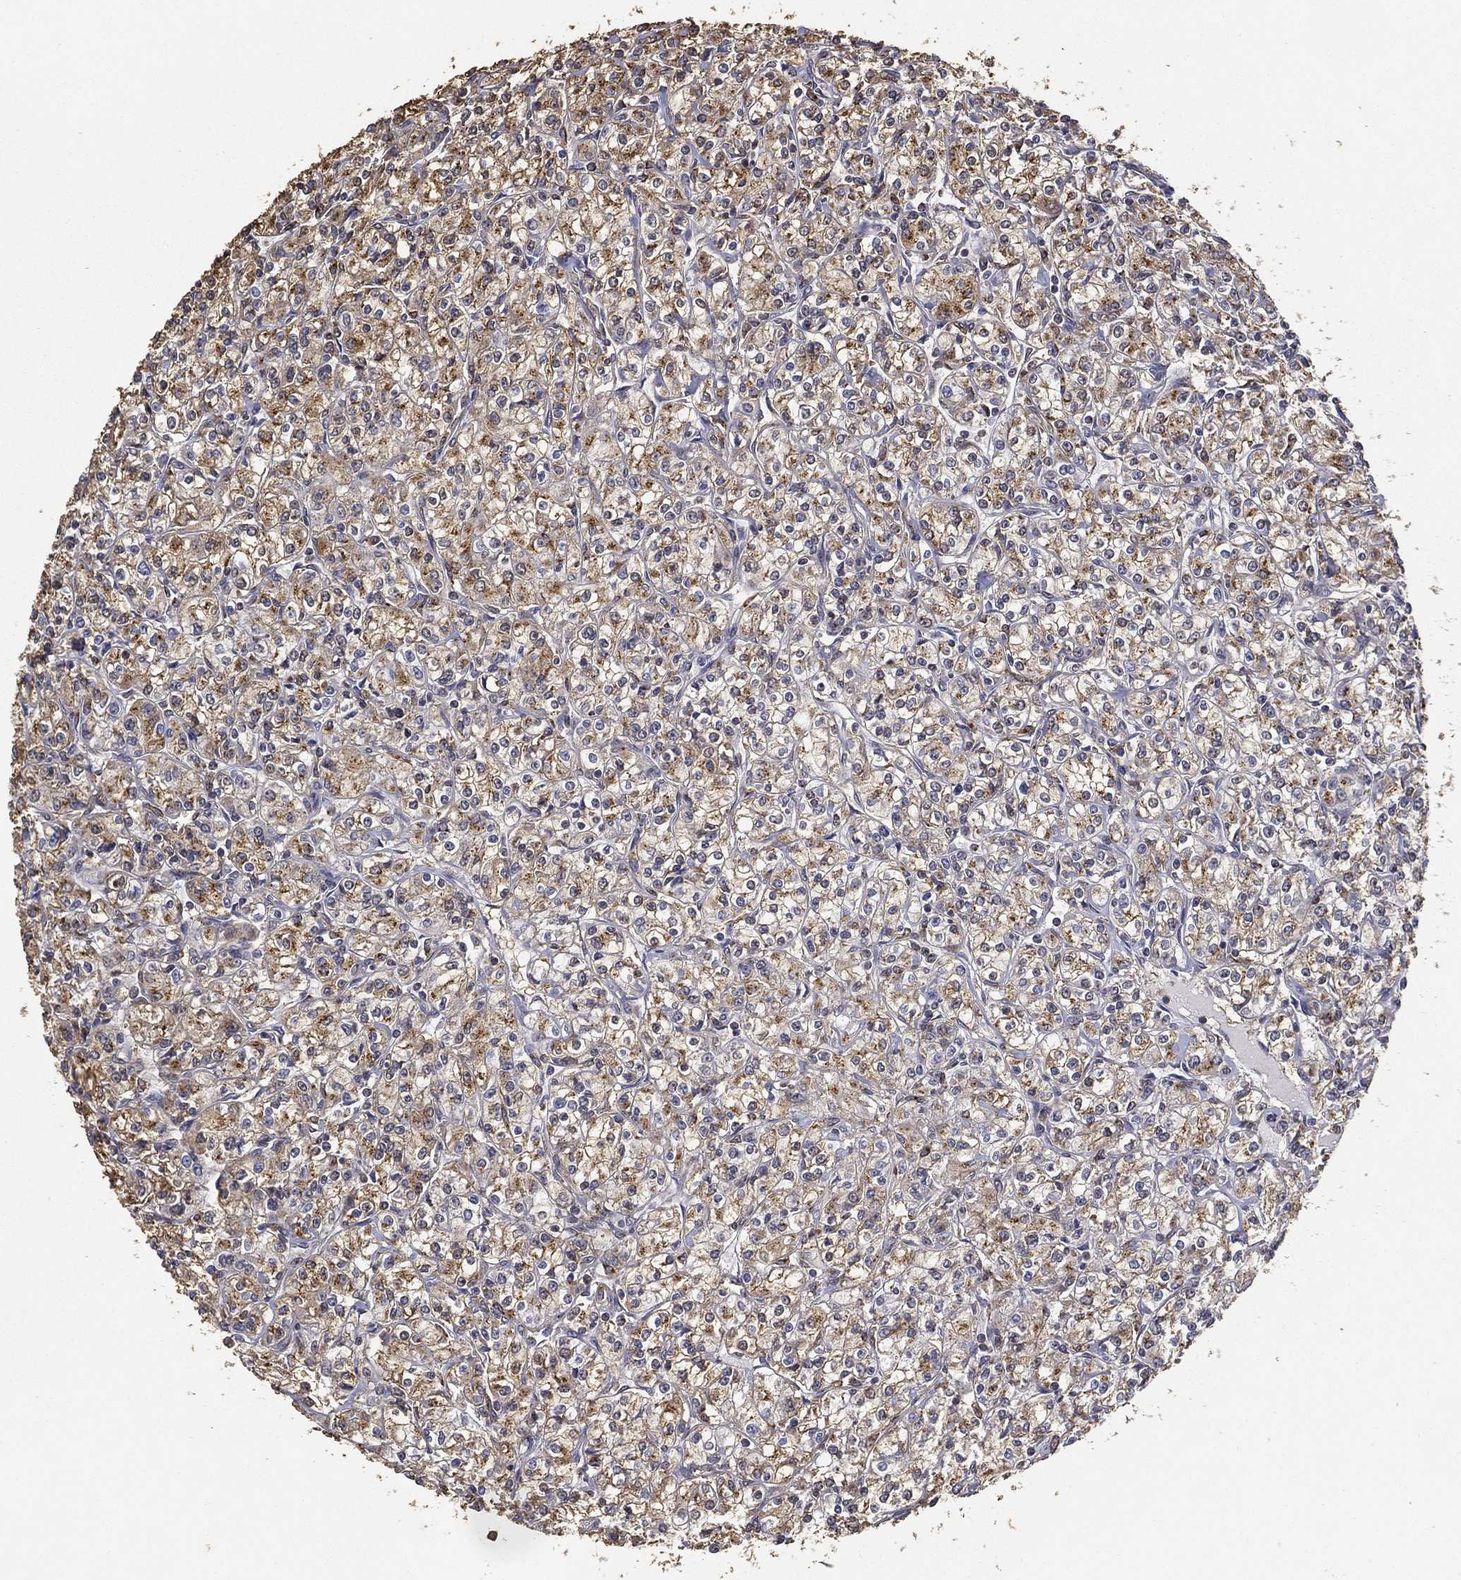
{"staining": {"intensity": "moderate", "quantity": ">75%", "location": "cytoplasmic/membranous"}, "tissue": "renal cancer", "cell_type": "Tumor cells", "image_type": "cancer", "snomed": [{"axis": "morphology", "description": "Adenocarcinoma, NOS"}, {"axis": "topography", "description": "Kidney"}], "caption": "DAB (3,3'-diaminobenzidine) immunohistochemical staining of human renal cancer (adenocarcinoma) shows moderate cytoplasmic/membranous protein expression in approximately >75% of tumor cells. (DAB IHC, brown staining for protein, blue staining for nuclei).", "gene": "GPR183", "patient": {"sex": "male", "age": 77}}